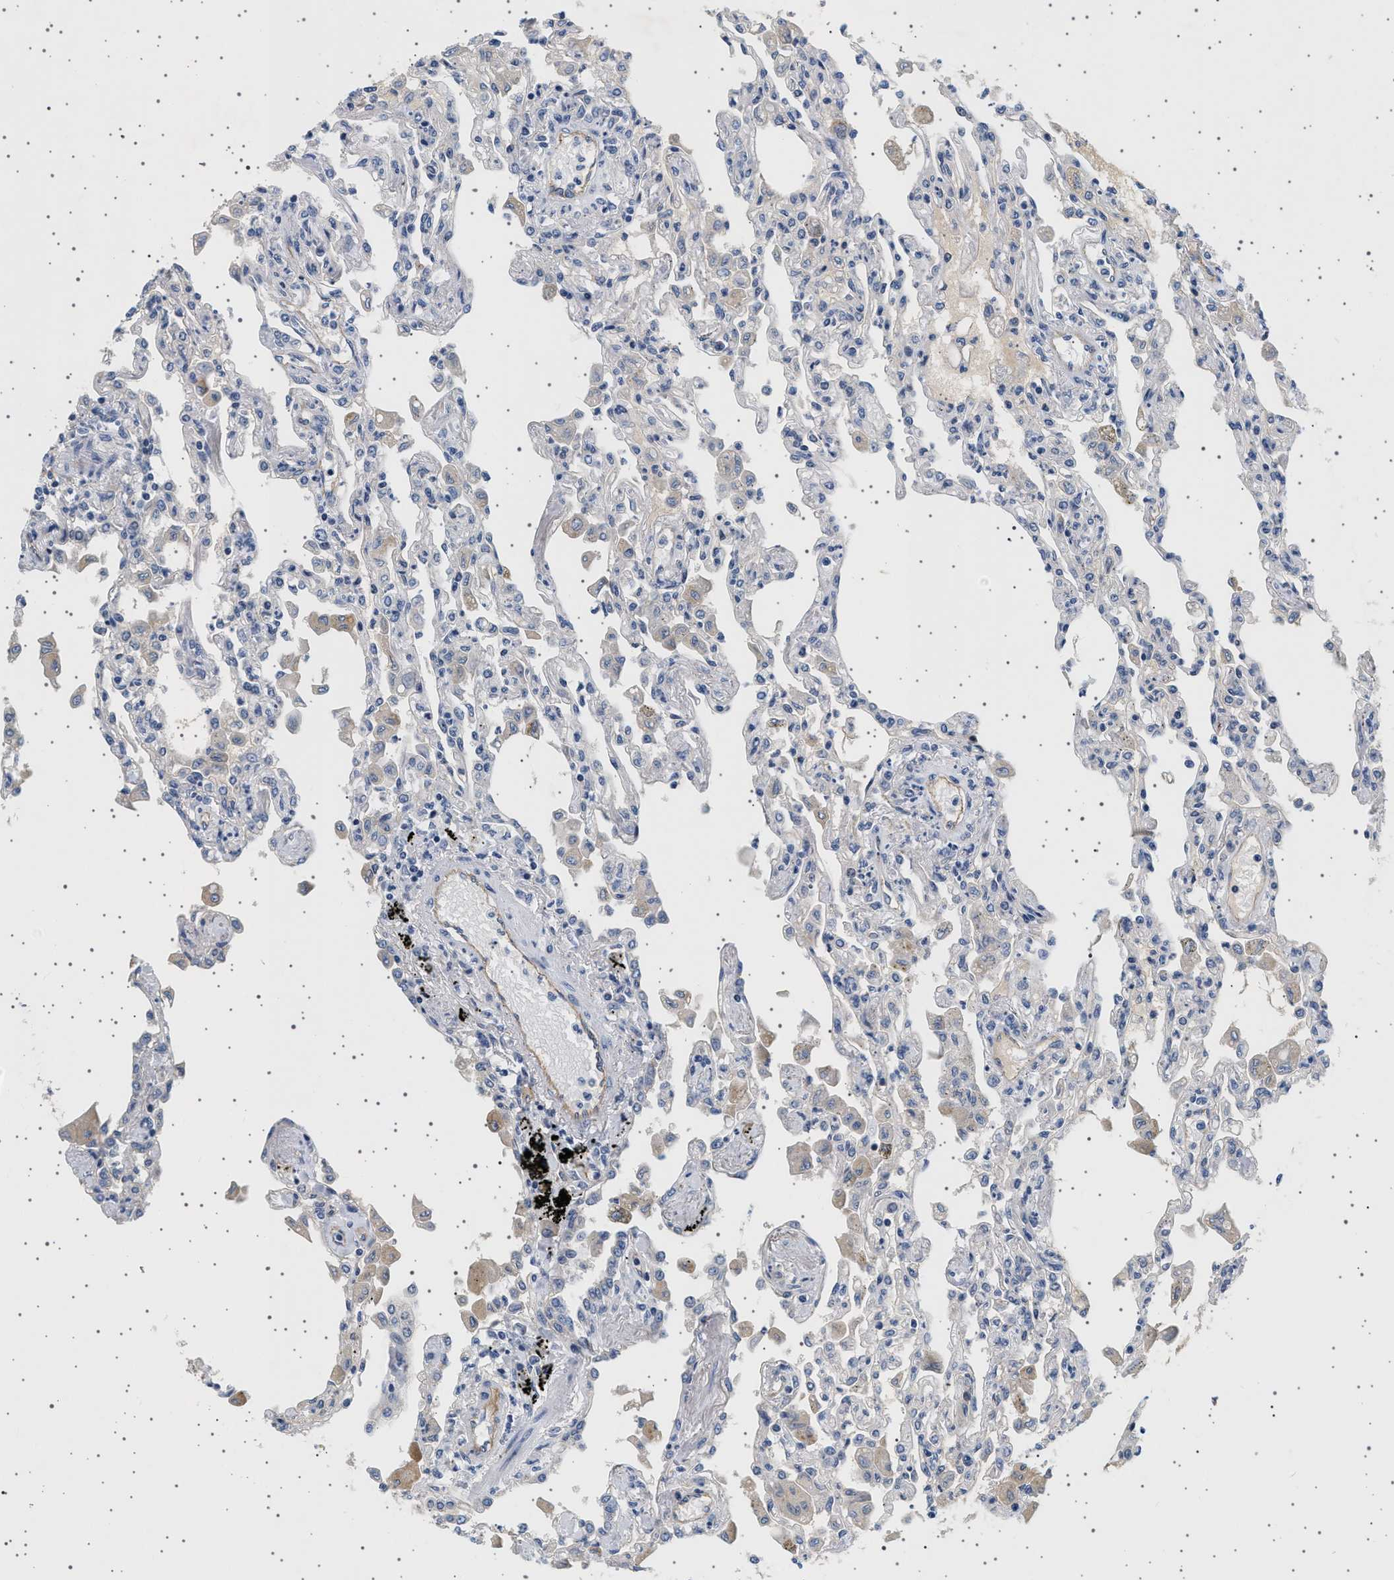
{"staining": {"intensity": "negative", "quantity": "none", "location": "none"}, "tissue": "lung", "cell_type": "Alveolar cells", "image_type": "normal", "snomed": [{"axis": "morphology", "description": "Normal tissue, NOS"}, {"axis": "topography", "description": "Bronchus"}, {"axis": "topography", "description": "Lung"}], "caption": "DAB (3,3'-diaminobenzidine) immunohistochemical staining of benign lung shows no significant expression in alveolar cells.", "gene": "PLPP6", "patient": {"sex": "female", "age": 49}}